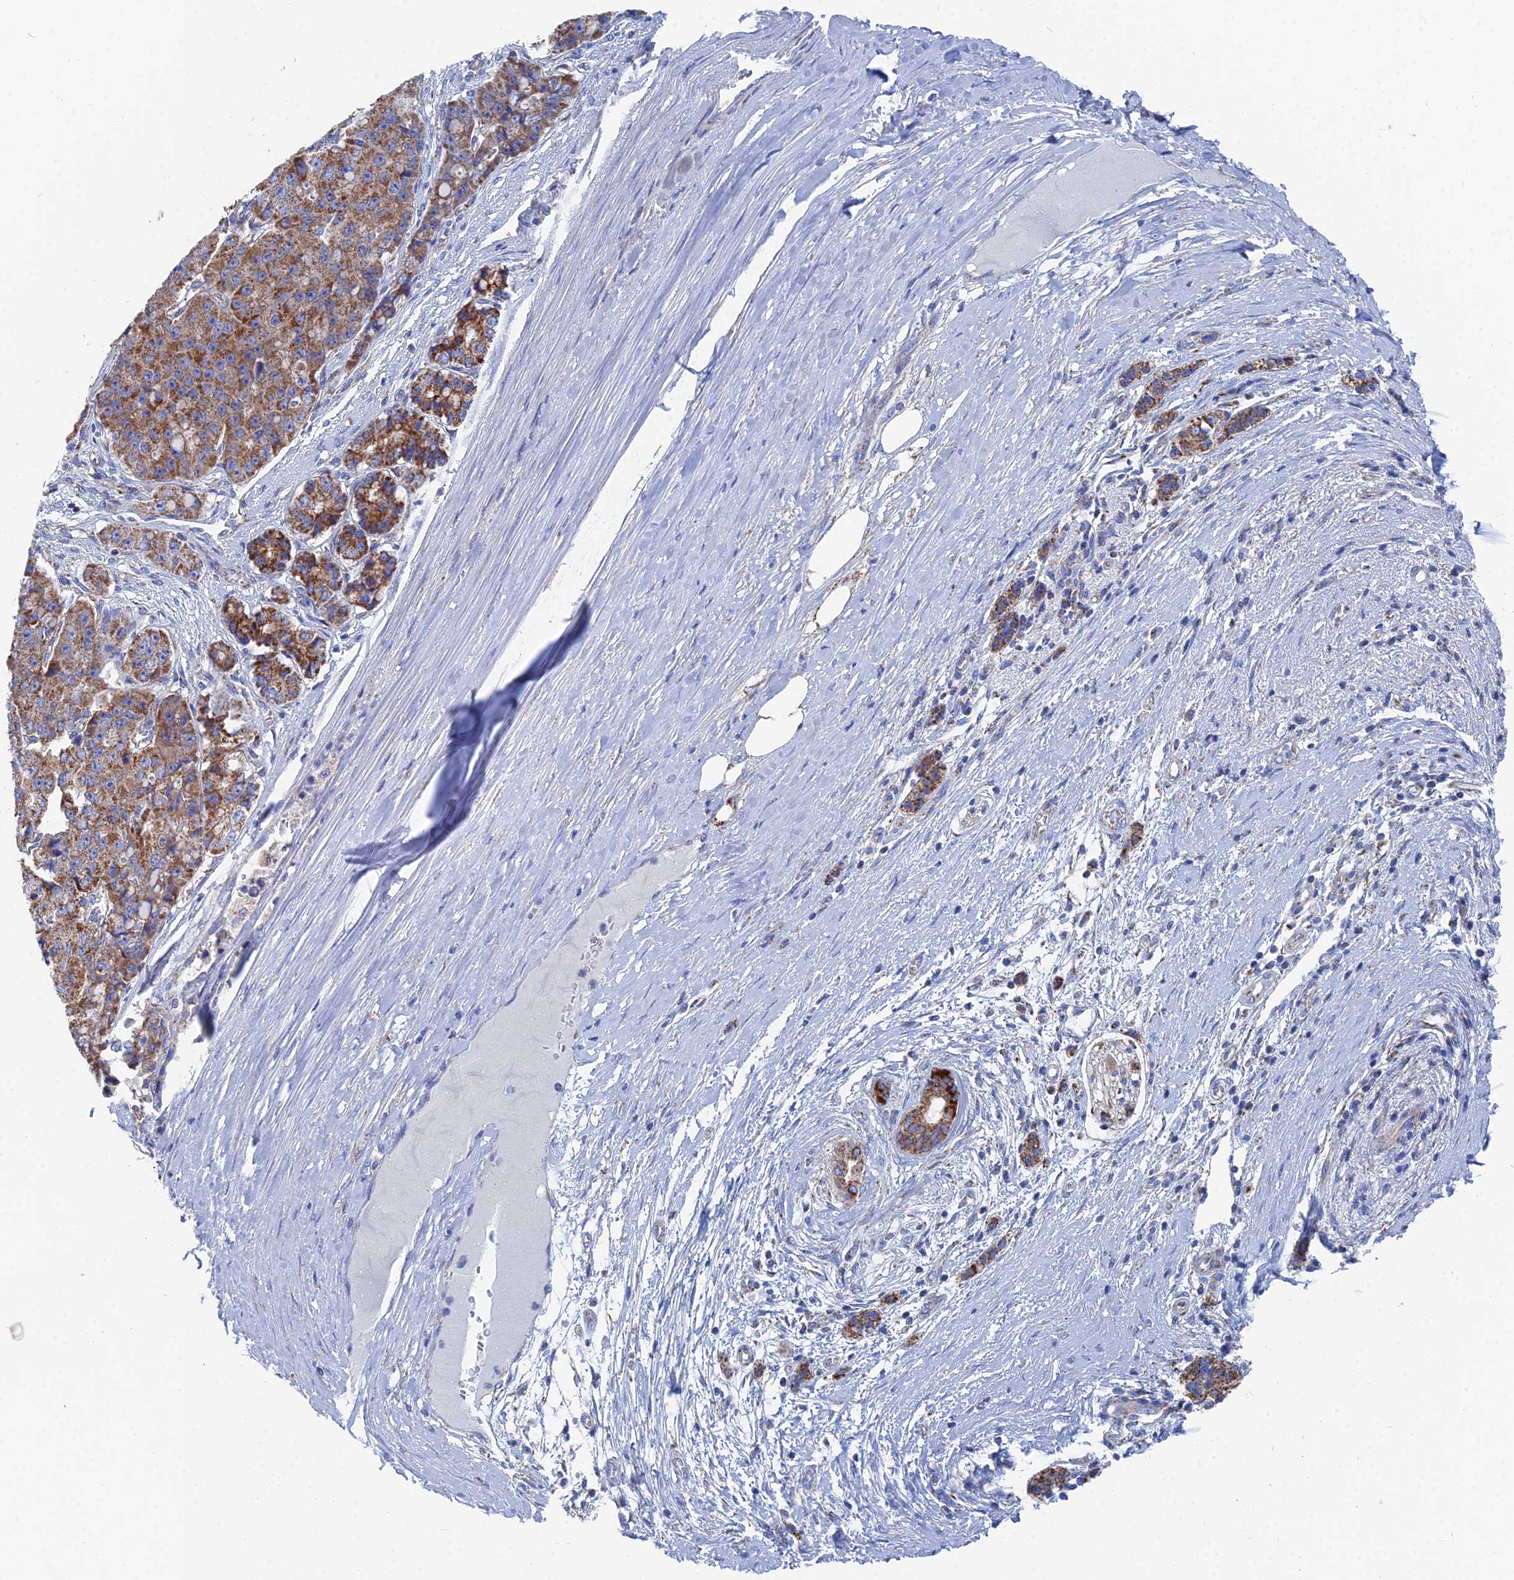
{"staining": {"intensity": "moderate", "quantity": ">75%", "location": "cytoplasmic/membranous"}, "tissue": "pancreatic cancer", "cell_type": "Tumor cells", "image_type": "cancer", "snomed": [{"axis": "morphology", "description": "Adenocarcinoma, NOS"}, {"axis": "topography", "description": "Pancreas"}], "caption": "Human pancreatic cancer stained with a protein marker displays moderate staining in tumor cells.", "gene": "IFT80", "patient": {"sex": "male", "age": 50}}